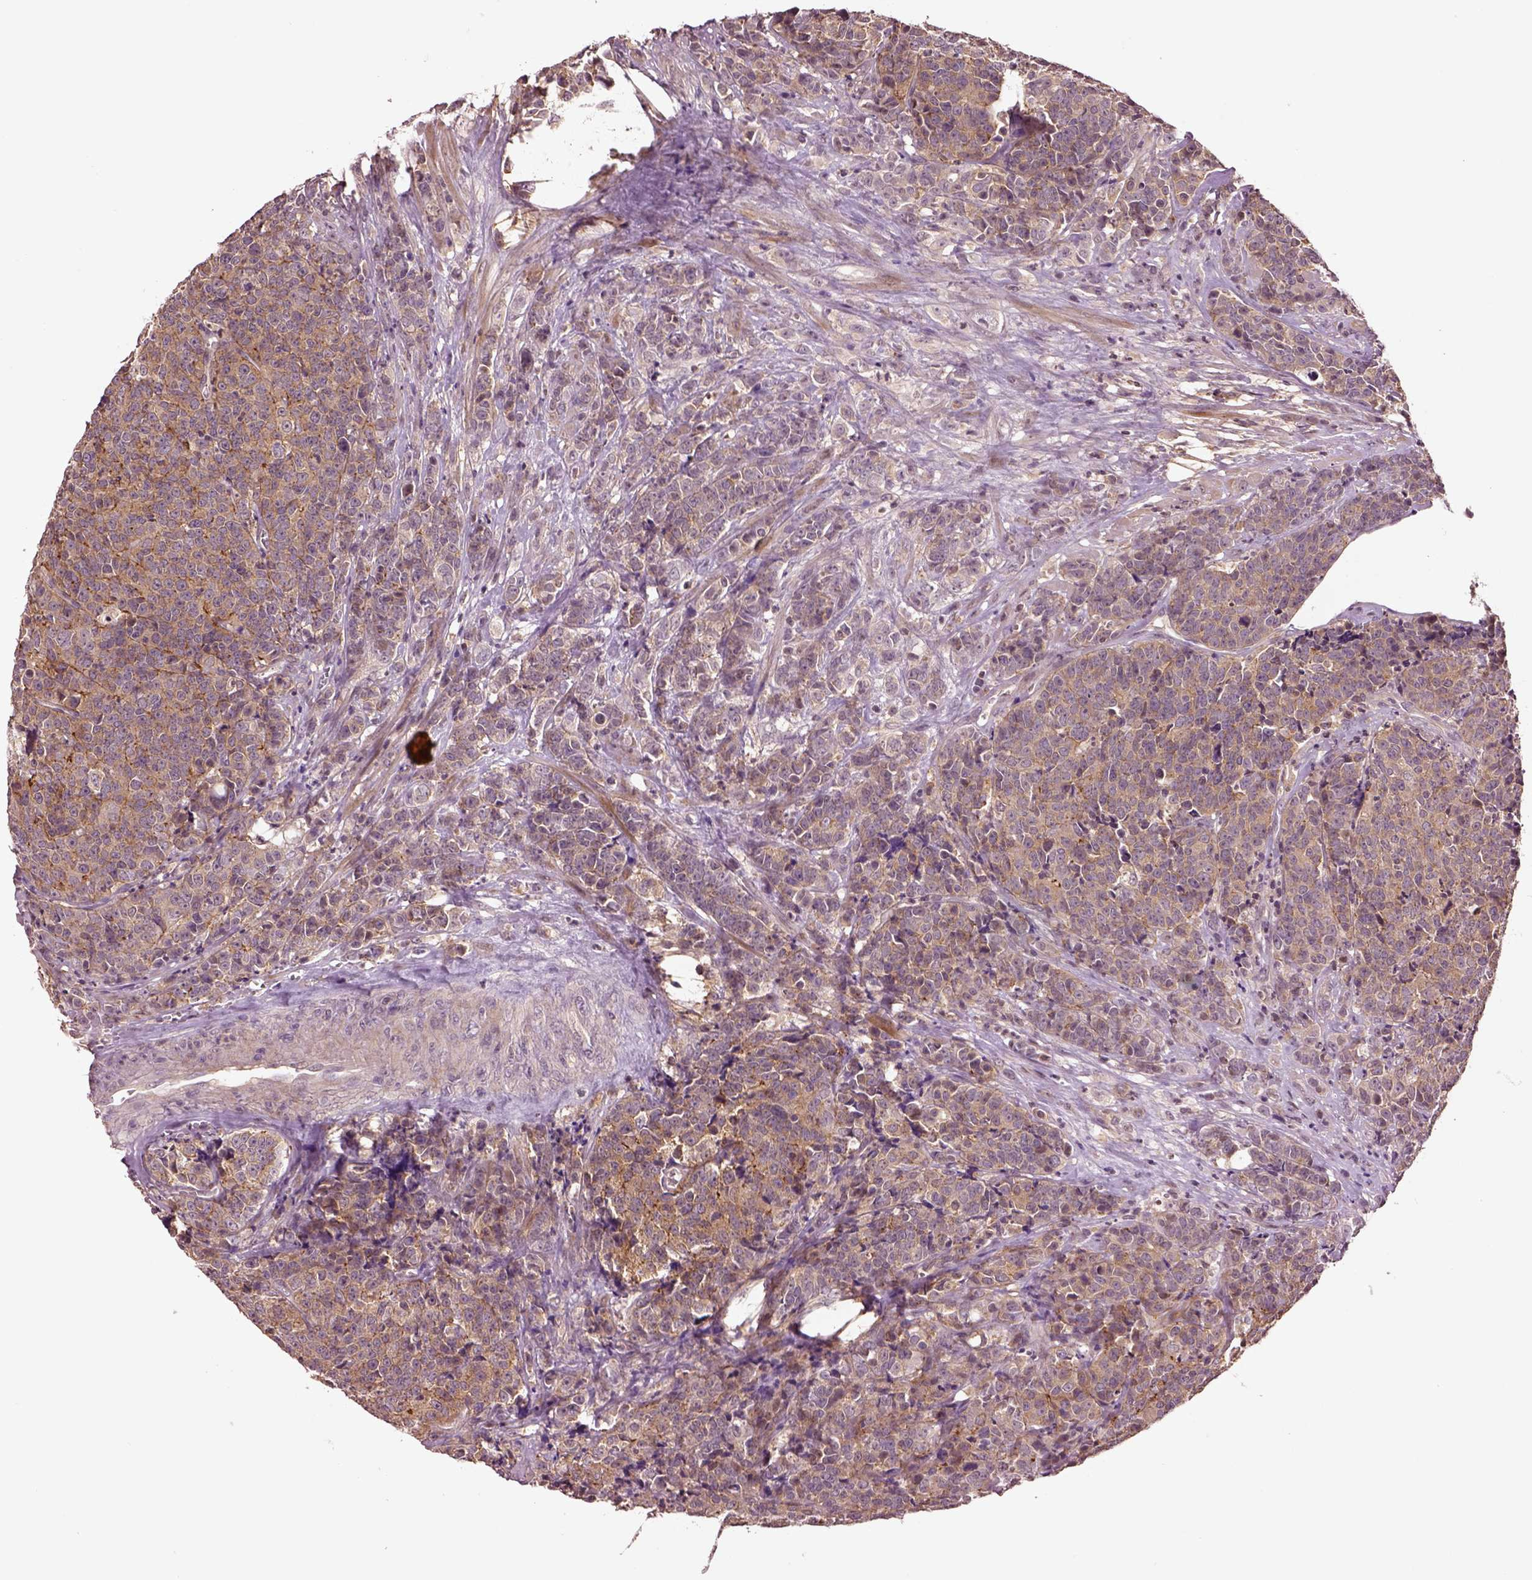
{"staining": {"intensity": "moderate", "quantity": ">75%", "location": "cytoplasmic/membranous"}, "tissue": "prostate cancer", "cell_type": "Tumor cells", "image_type": "cancer", "snomed": [{"axis": "morphology", "description": "Adenocarcinoma, NOS"}, {"axis": "topography", "description": "Prostate"}], "caption": "Protein staining by IHC displays moderate cytoplasmic/membranous expression in approximately >75% of tumor cells in prostate adenocarcinoma.", "gene": "MTHFS", "patient": {"sex": "male", "age": 67}}